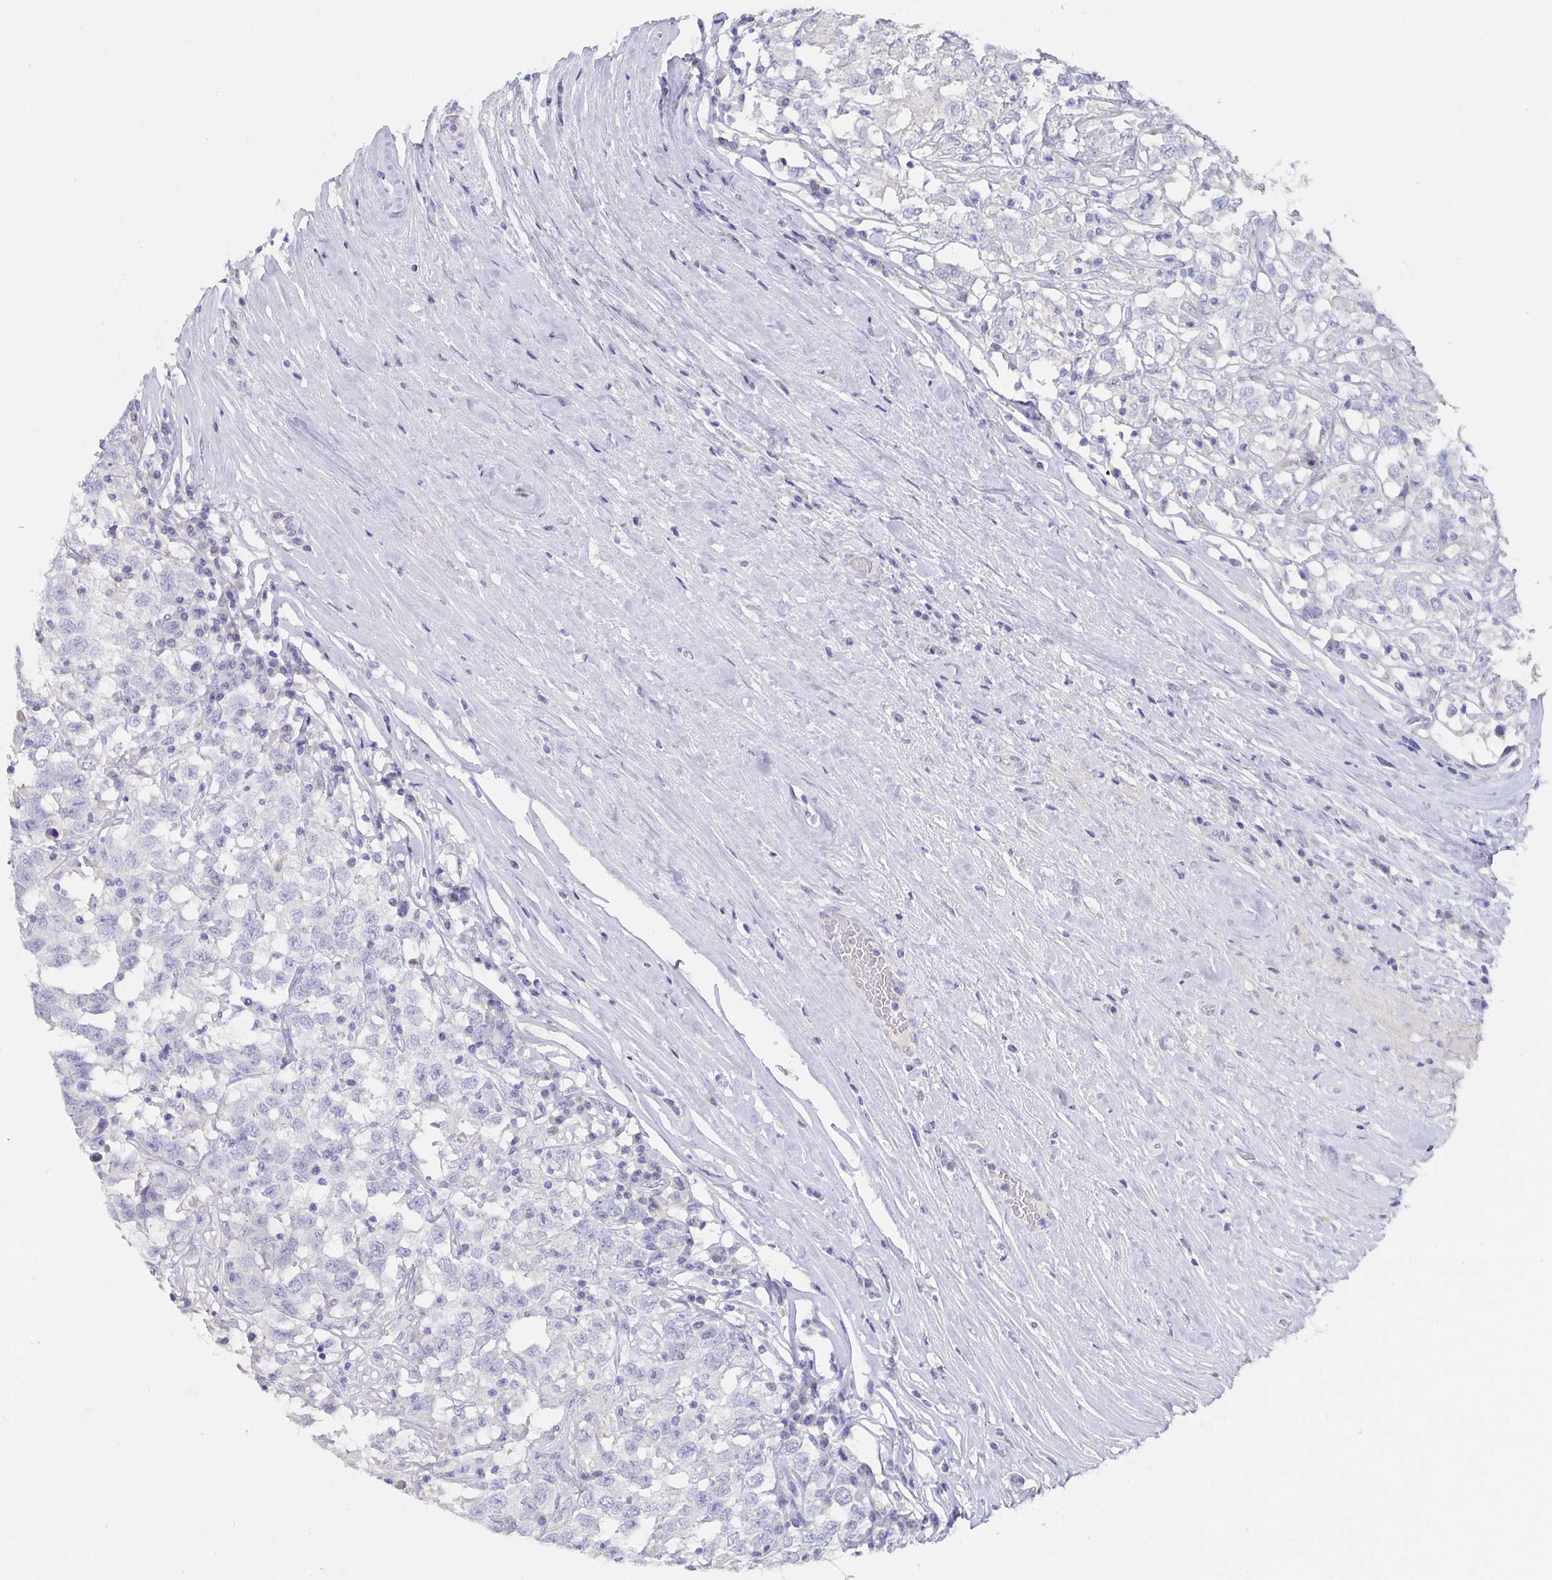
{"staining": {"intensity": "negative", "quantity": "none", "location": "none"}, "tissue": "testis cancer", "cell_type": "Tumor cells", "image_type": "cancer", "snomed": [{"axis": "morphology", "description": "Seminoma, NOS"}, {"axis": "topography", "description": "Testis"}], "caption": "Tumor cells show no significant protein positivity in testis cancer.", "gene": "CFAP69", "patient": {"sex": "male", "age": 41}}